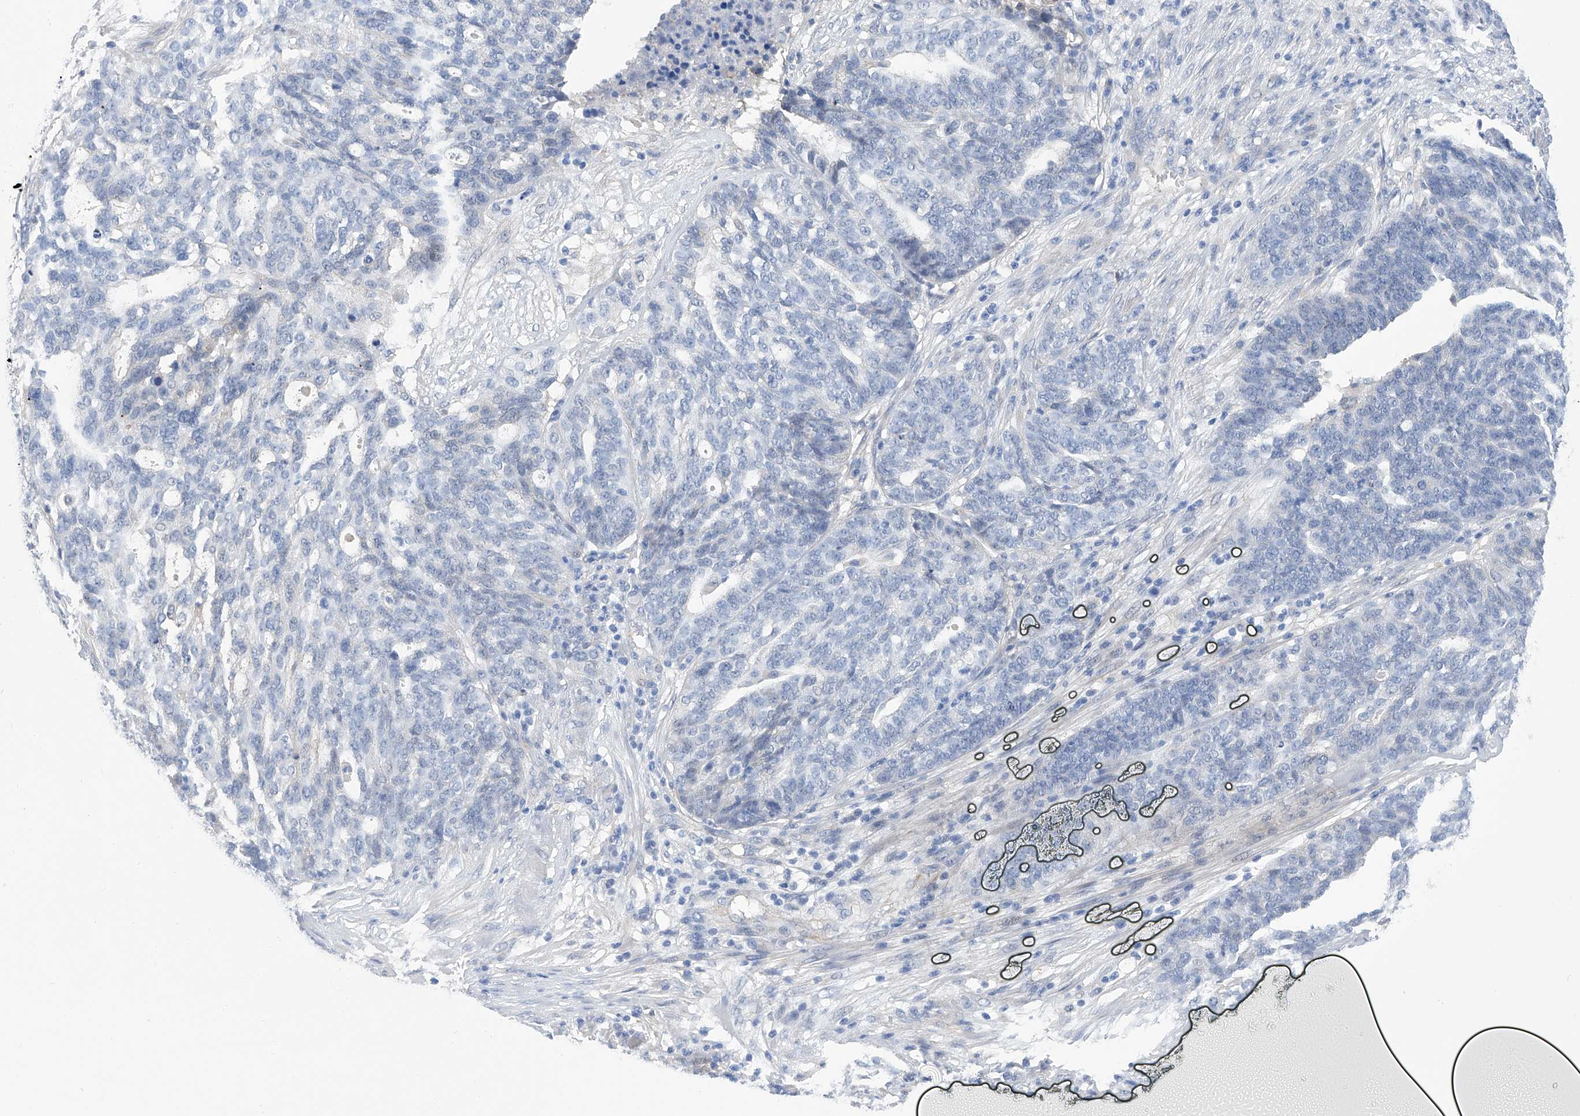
{"staining": {"intensity": "negative", "quantity": "none", "location": "none"}, "tissue": "ovarian cancer", "cell_type": "Tumor cells", "image_type": "cancer", "snomed": [{"axis": "morphology", "description": "Cystadenocarcinoma, serous, NOS"}, {"axis": "topography", "description": "Ovary"}], "caption": "There is no significant expression in tumor cells of serous cystadenocarcinoma (ovarian).", "gene": "PGM3", "patient": {"sex": "female", "age": 59}}